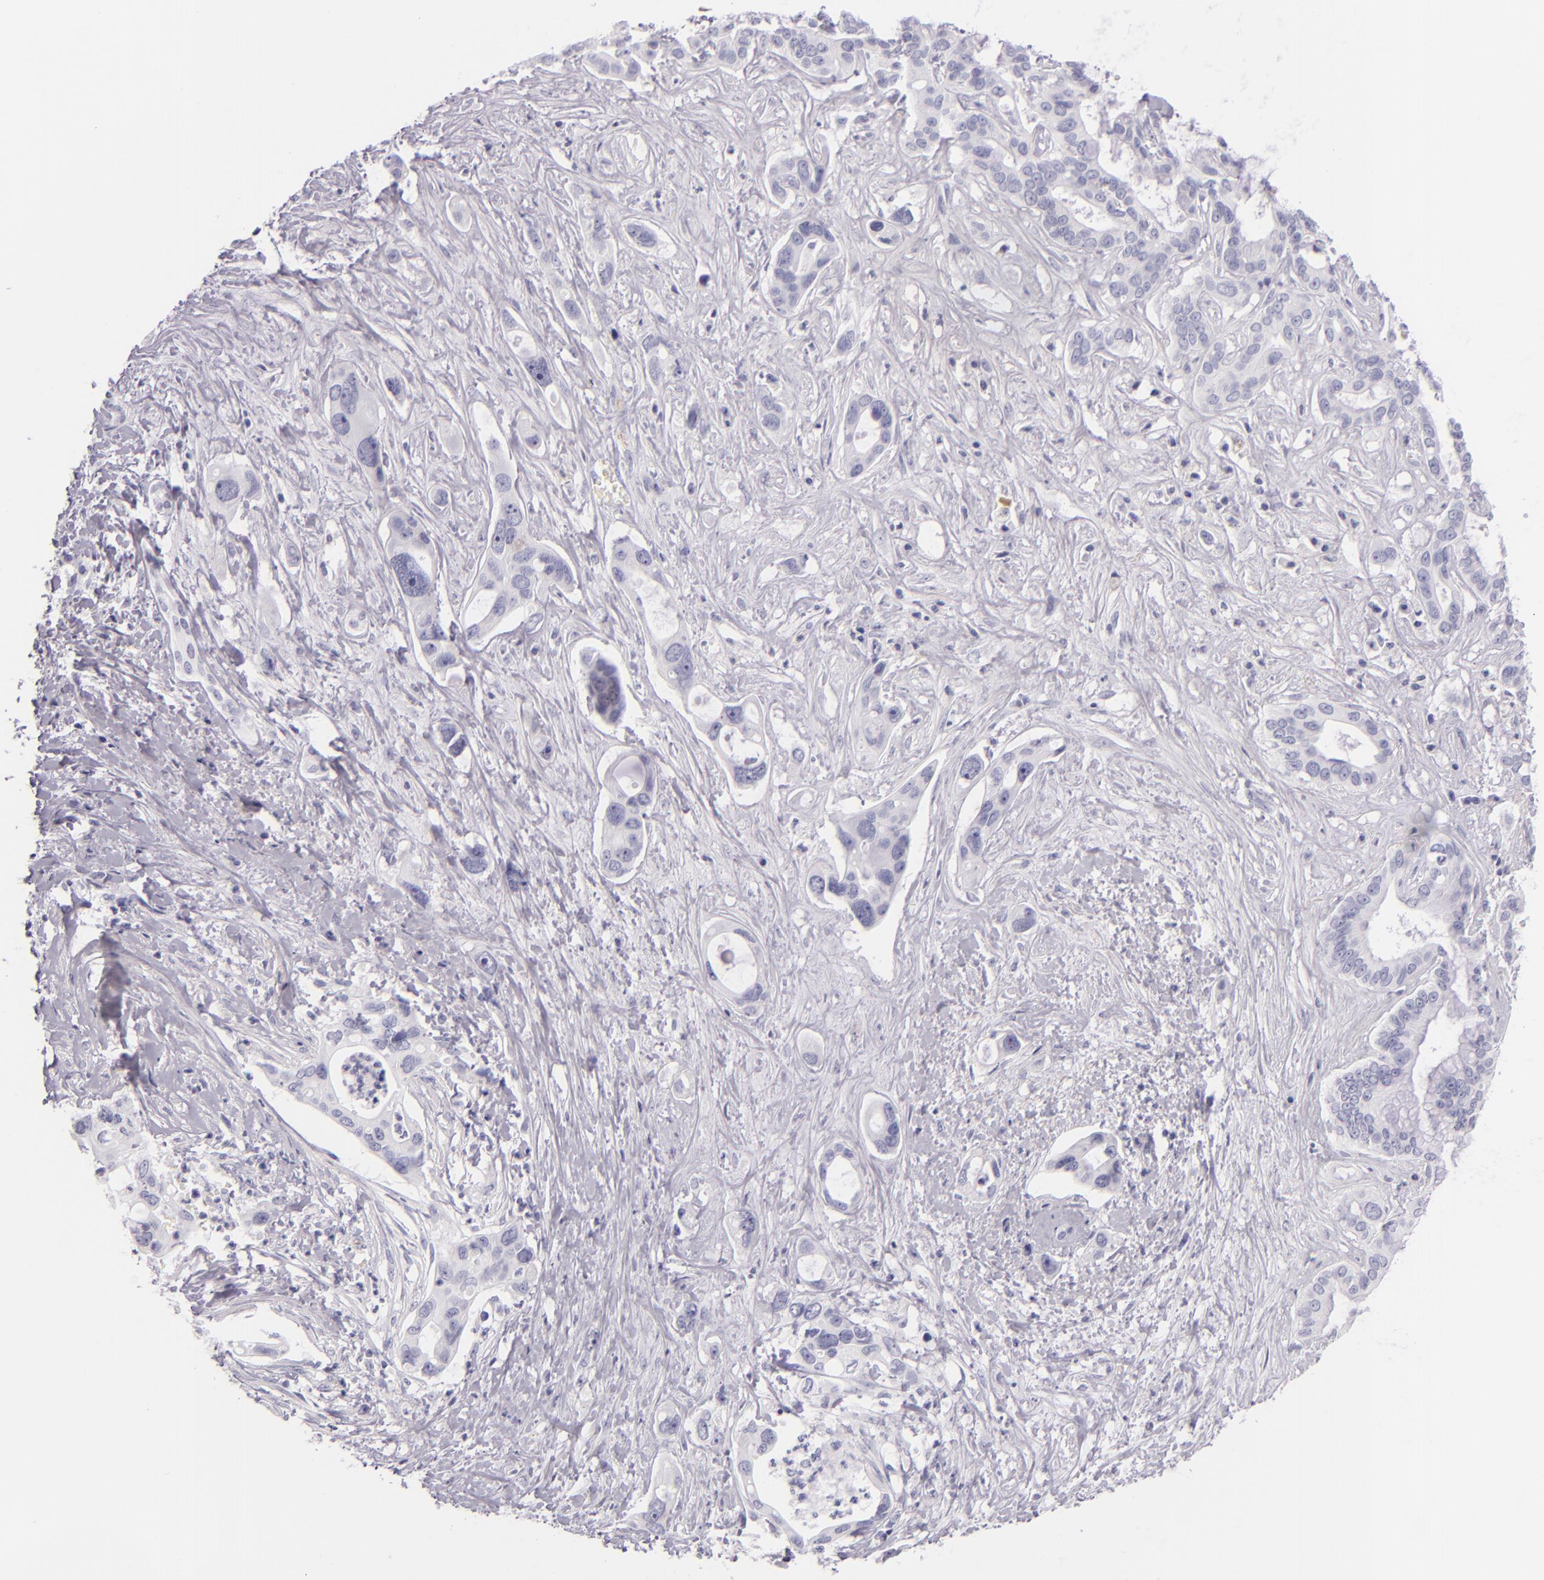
{"staining": {"intensity": "negative", "quantity": "none", "location": "none"}, "tissue": "liver cancer", "cell_type": "Tumor cells", "image_type": "cancer", "snomed": [{"axis": "morphology", "description": "Cholangiocarcinoma"}, {"axis": "topography", "description": "Liver"}], "caption": "Liver cholangiocarcinoma was stained to show a protein in brown. There is no significant staining in tumor cells.", "gene": "SELP", "patient": {"sex": "female", "age": 65}}